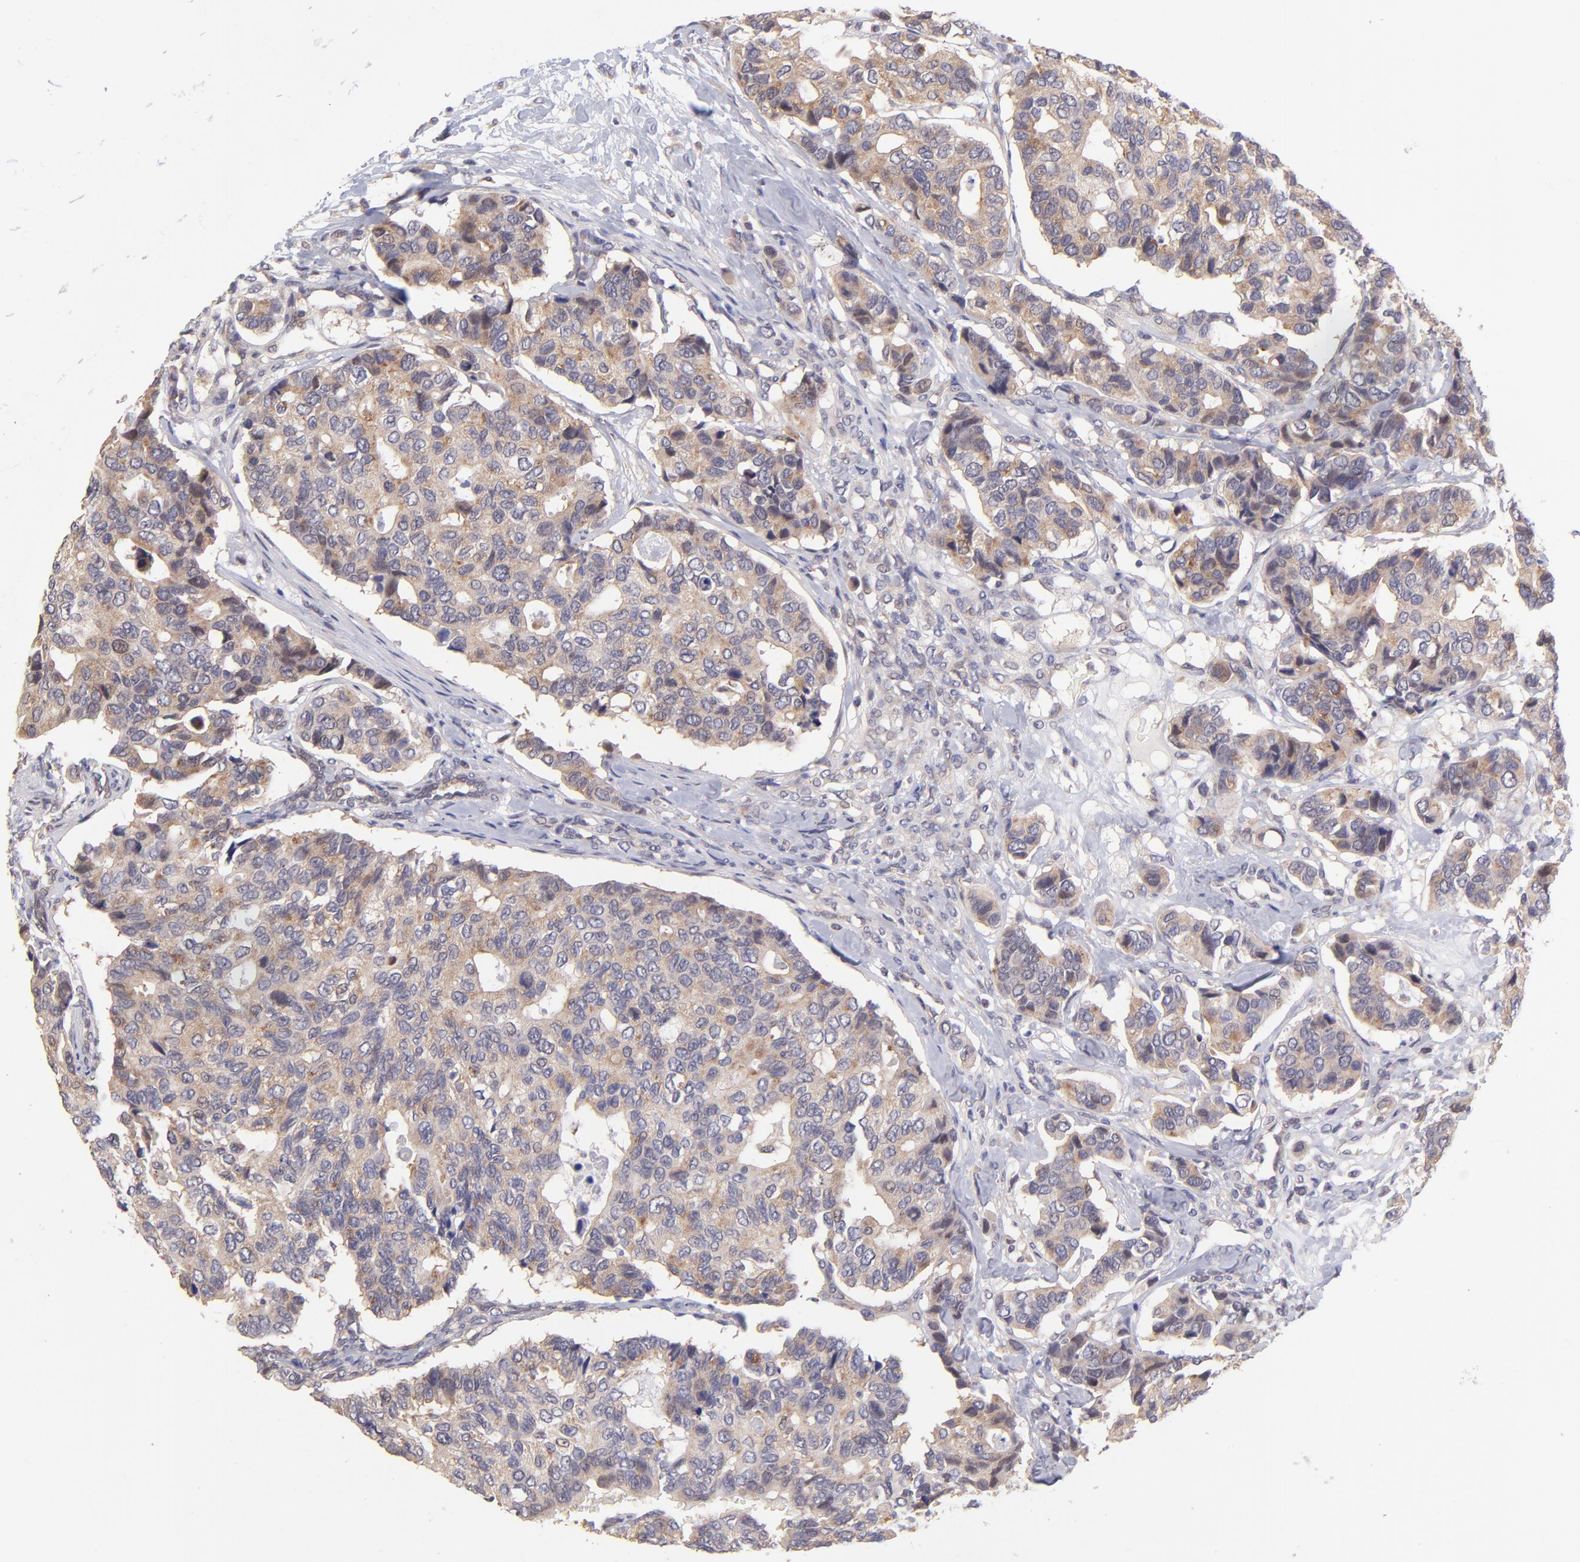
{"staining": {"intensity": "moderate", "quantity": ">75%", "location": "cytoplasmic/membranous"}, "tissue": "breast cancer", "cell_type": "Tumor cells", "image_type": "cancer", "snomed": [{"axis": "morphology", "description": "Duct carcinoma"}, {"axis": "topography", "description": "Breast"}], "caption": "A histopathology image of human breast cancer (invasive ductal carcinoma) stained for a protein reveals moderate cytoplasmic/membranous brown staining in tumor cells.", "gene": "NSF", "patient": {"sex": "female", "age": 69}}